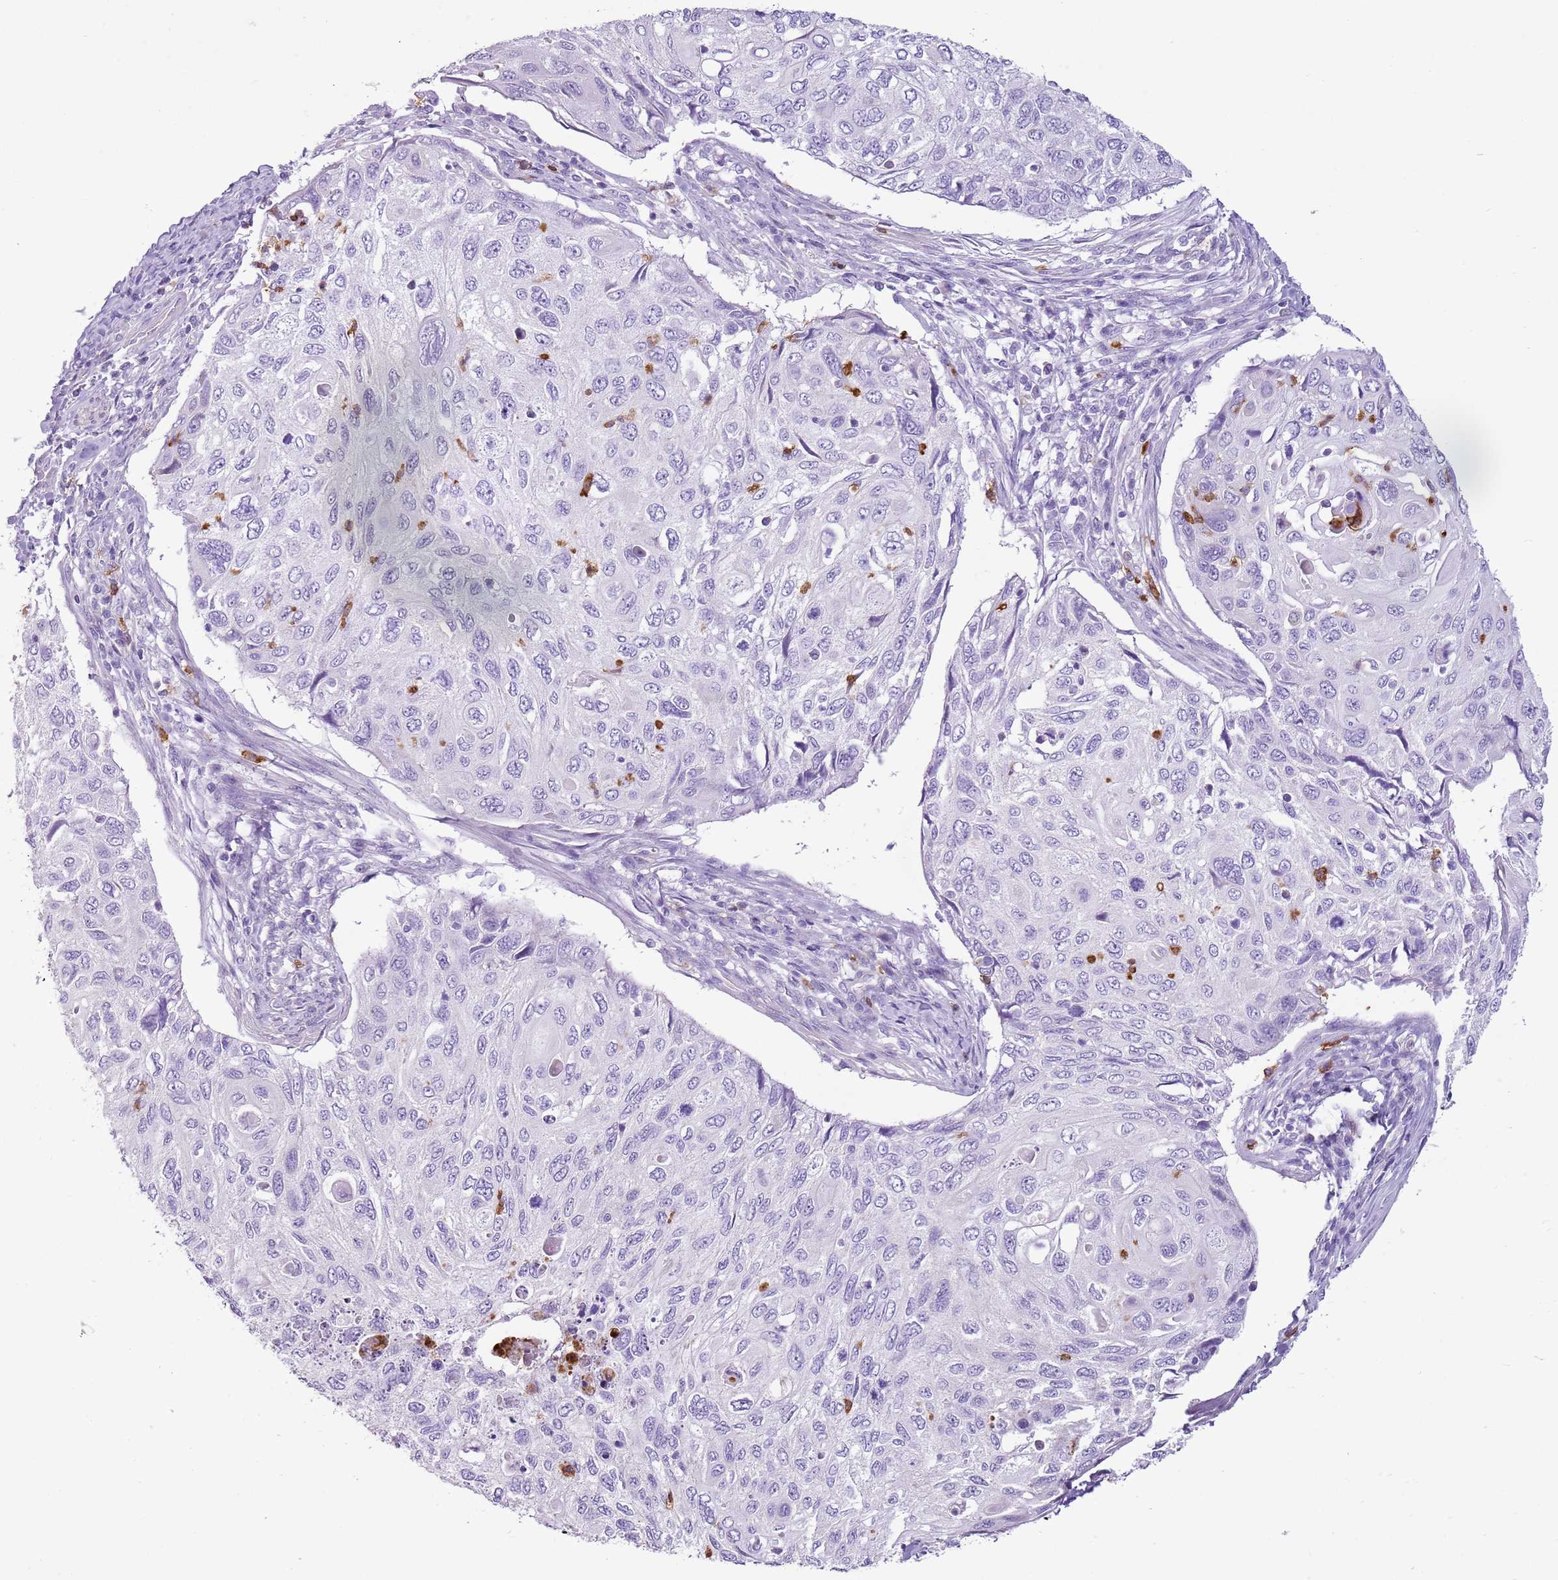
{"staining": {"intensity": "negative", "quantity": "none", "location": "none"}, "tissue": "cervical cancer", "cell_type": "Tumor cells", "image_type": "cancer", "snomed": [{"axis": "morphology", "description": "Squamous cell carcinoma, NOS"}, {"axis": "topography", "description": "Cervix"}], "caption": "The micrograph reveals no staining of tumor cells in squamous cell carcinoma (cervical).", "gene": "CD177", "patient": {"sex": "female", "age": 70}}